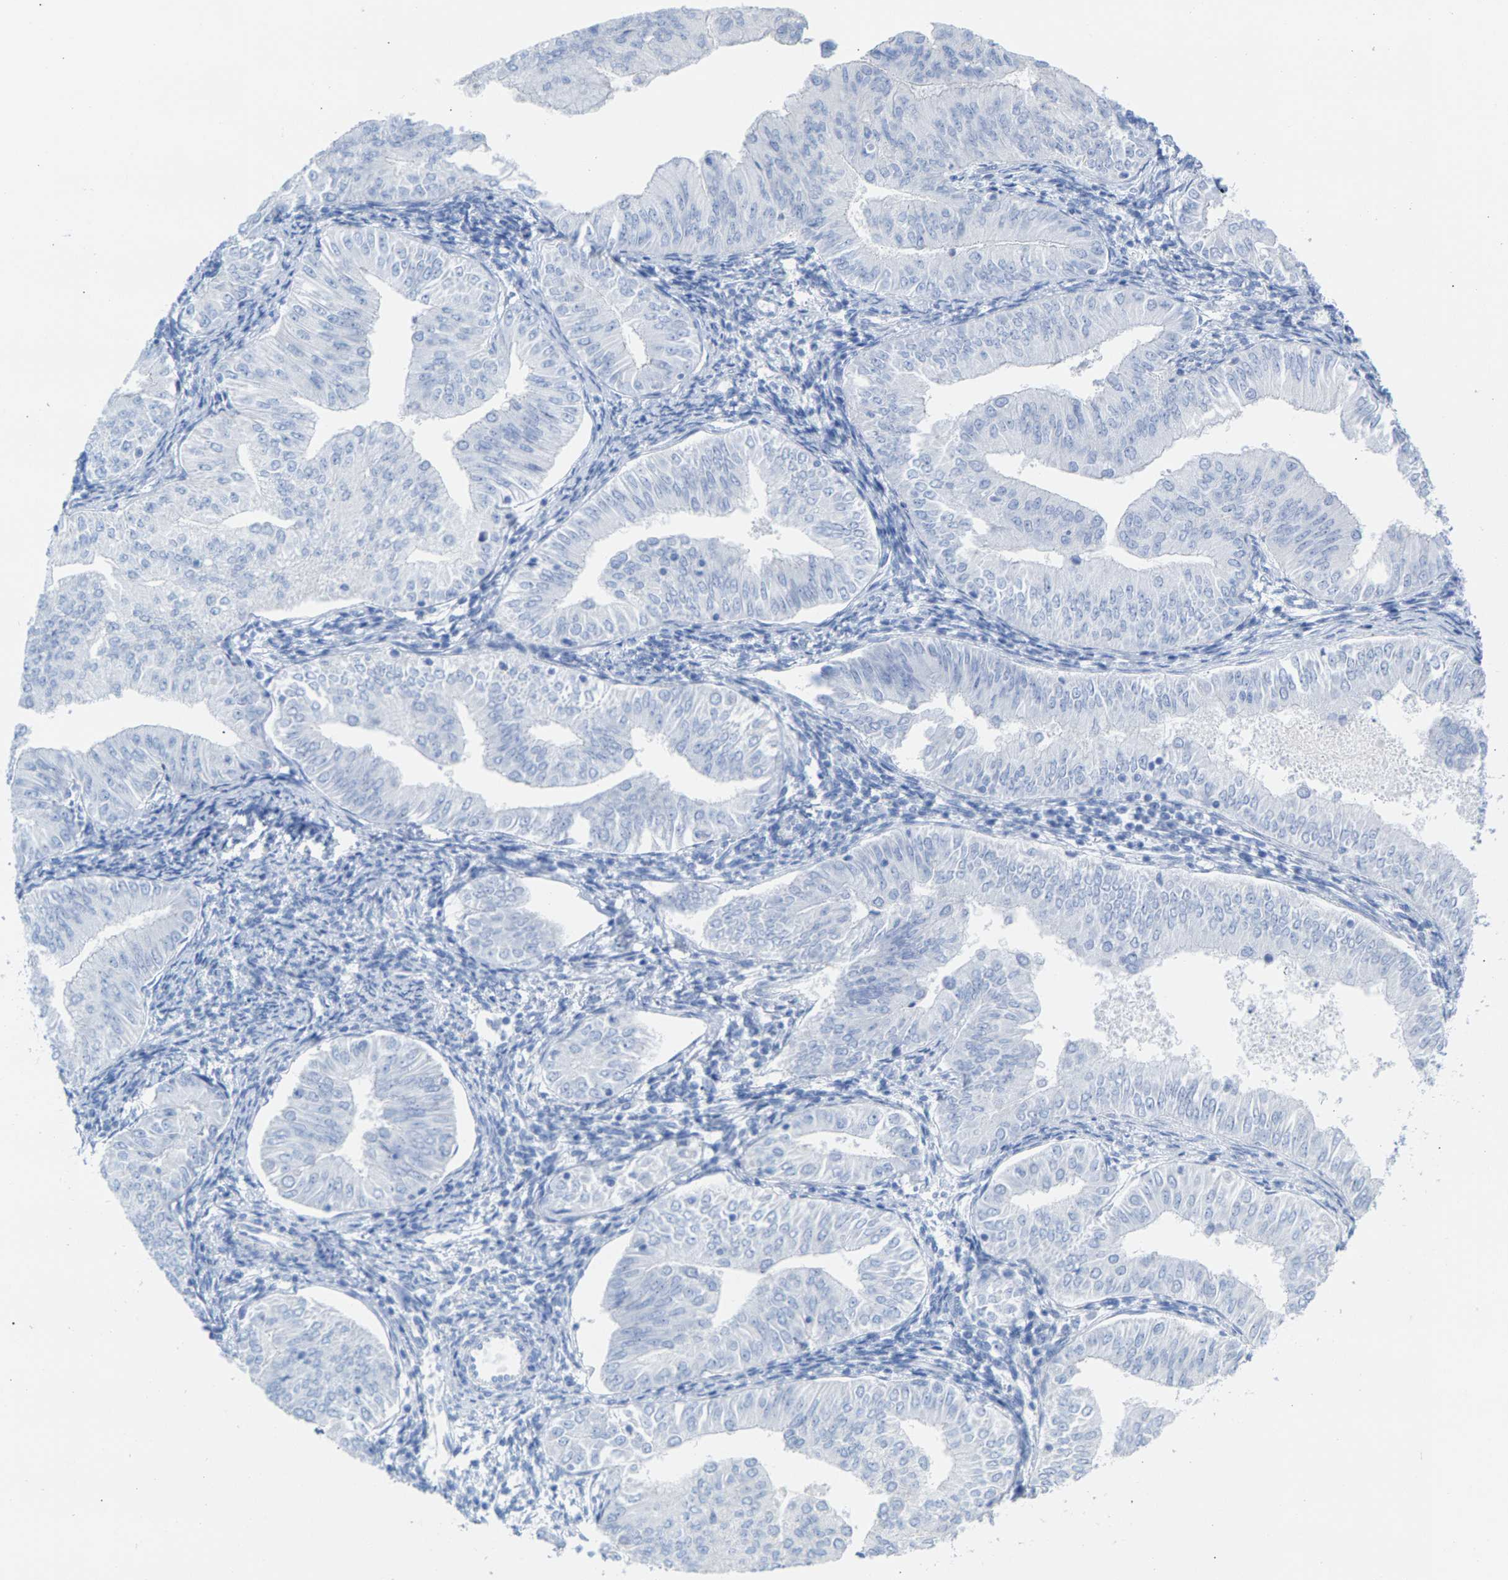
{"staining": {"intensity": "negative", "quantity": "none", "location": "none"}, "tissue": "endometrial cancer", "cell_type": "Tumor cells", "image_type": "cancer", "snomed": [{"axis": "morphology", "description": "Normal tissue, NOS"}, {"axis": "morphology", "description": "Adenocarcinoma, NOS"}, {"axis": "topography", "description": "Endometrium"}], "caption": "High power microscopy image of an IHC histopathology image of adenocarcinoma (endometrial), revealing no significant expression in tumor cells.", "gene": "CPA1", "patient": {"sex": "female", "age": 53}}